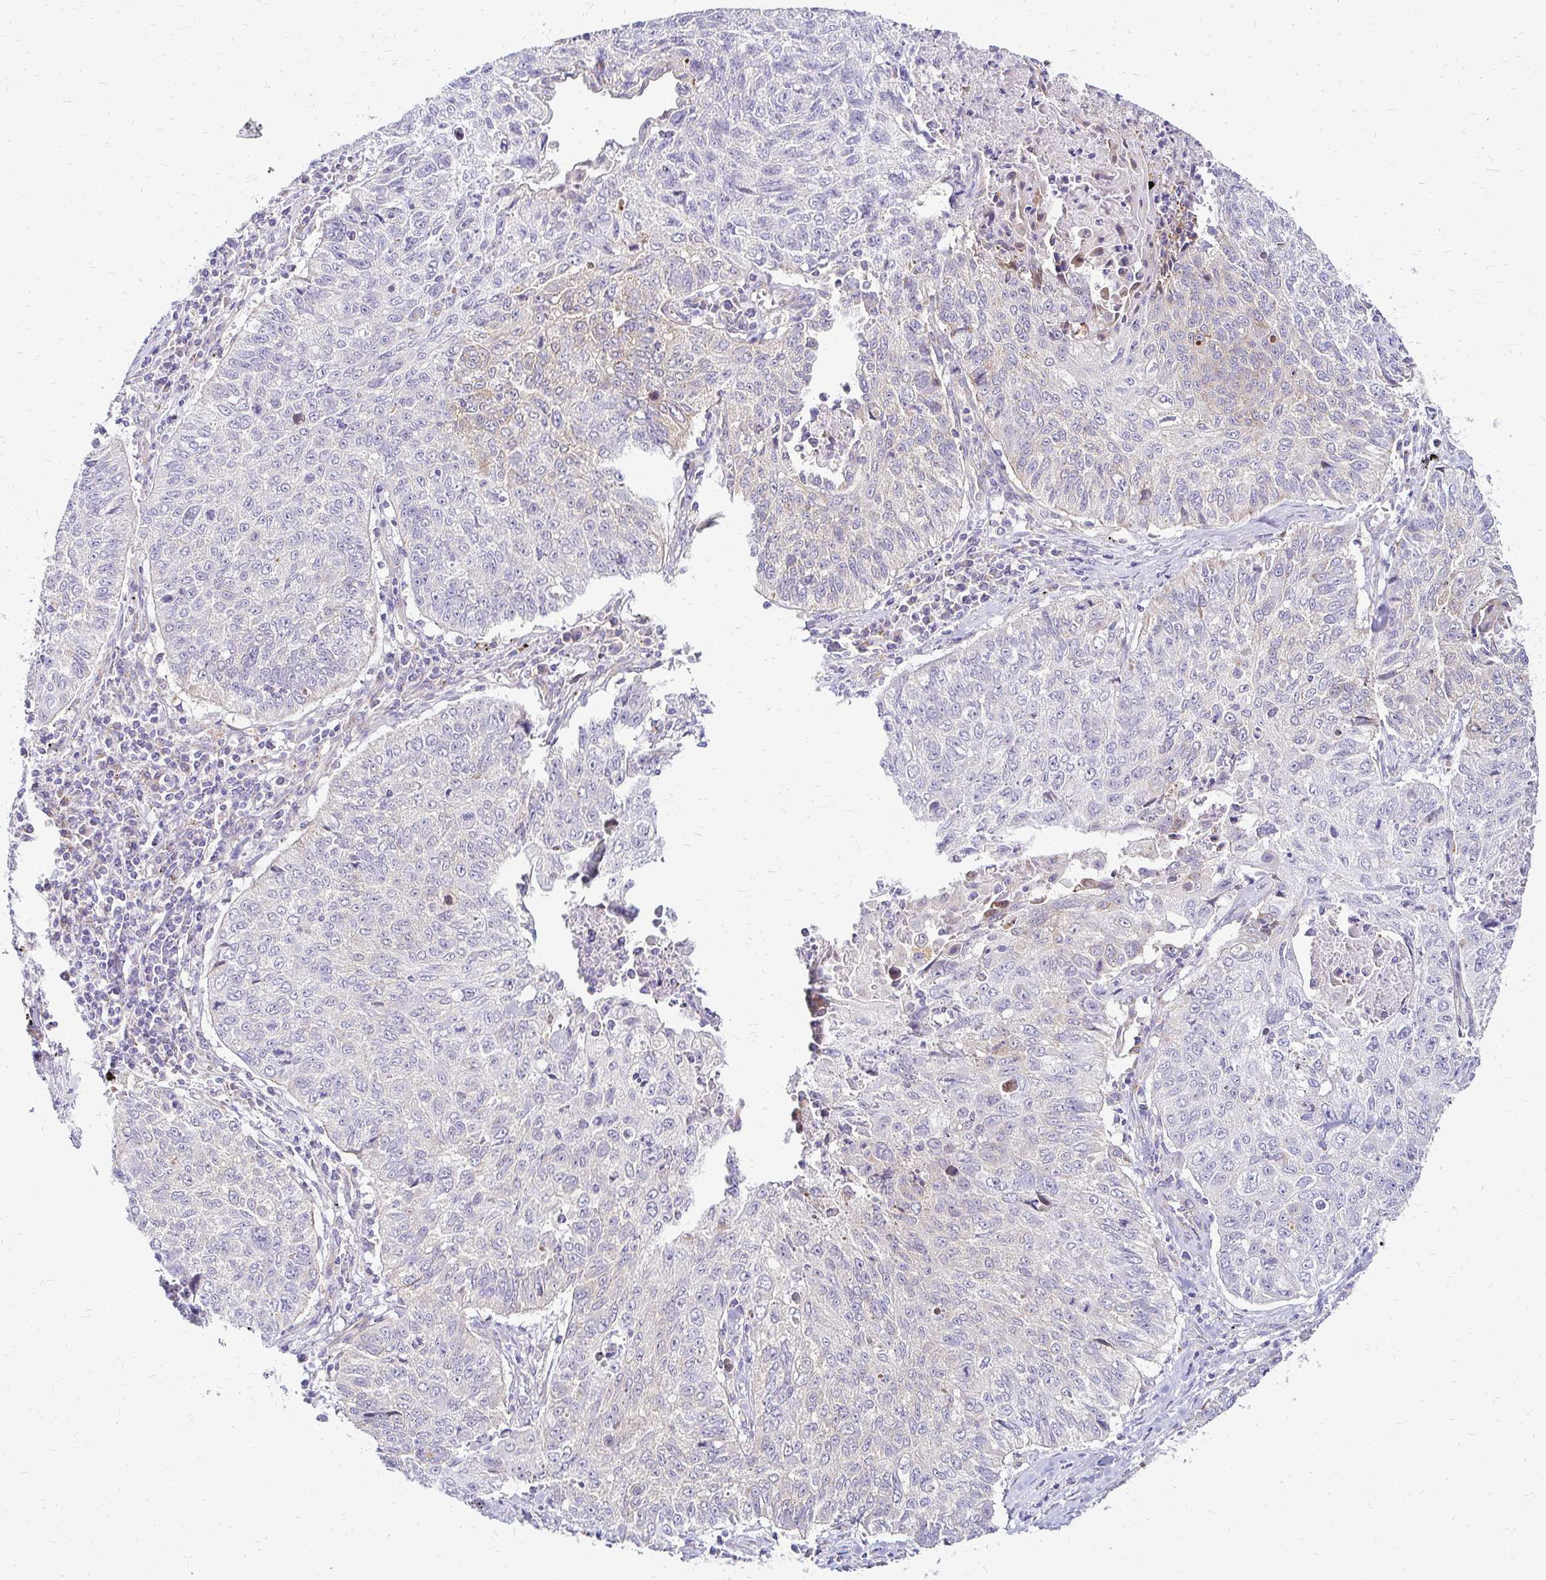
{"staining": {"intensity": "negative", "quantity": "none", "location": "none"}, "tissue": "lung cancer", "cell_type": "Tumor cells", "image_type": "cancer", "snomed": [{"axis": "morphology", "description": "Normal morphology"}, {"axis": "morphology", "description": "Aneuploidy"}, {"axis": "morphology", "description": "Squamous cell carcinoma, NOS"}, {"axis": "topography", "description": "Lymph node"}, {"axis": "topography", "description": "Lung"}], "caption": "The IHC histopathology image has no significant staining in tumor cells of lung cancer (aneuploidy) tissue. (DAB (3,3'-diaminobenzidine) immunohistochemistry (IHC), high magnification).", "gene": "IDUA", "patient": {"sex": "female", "age": 76}}